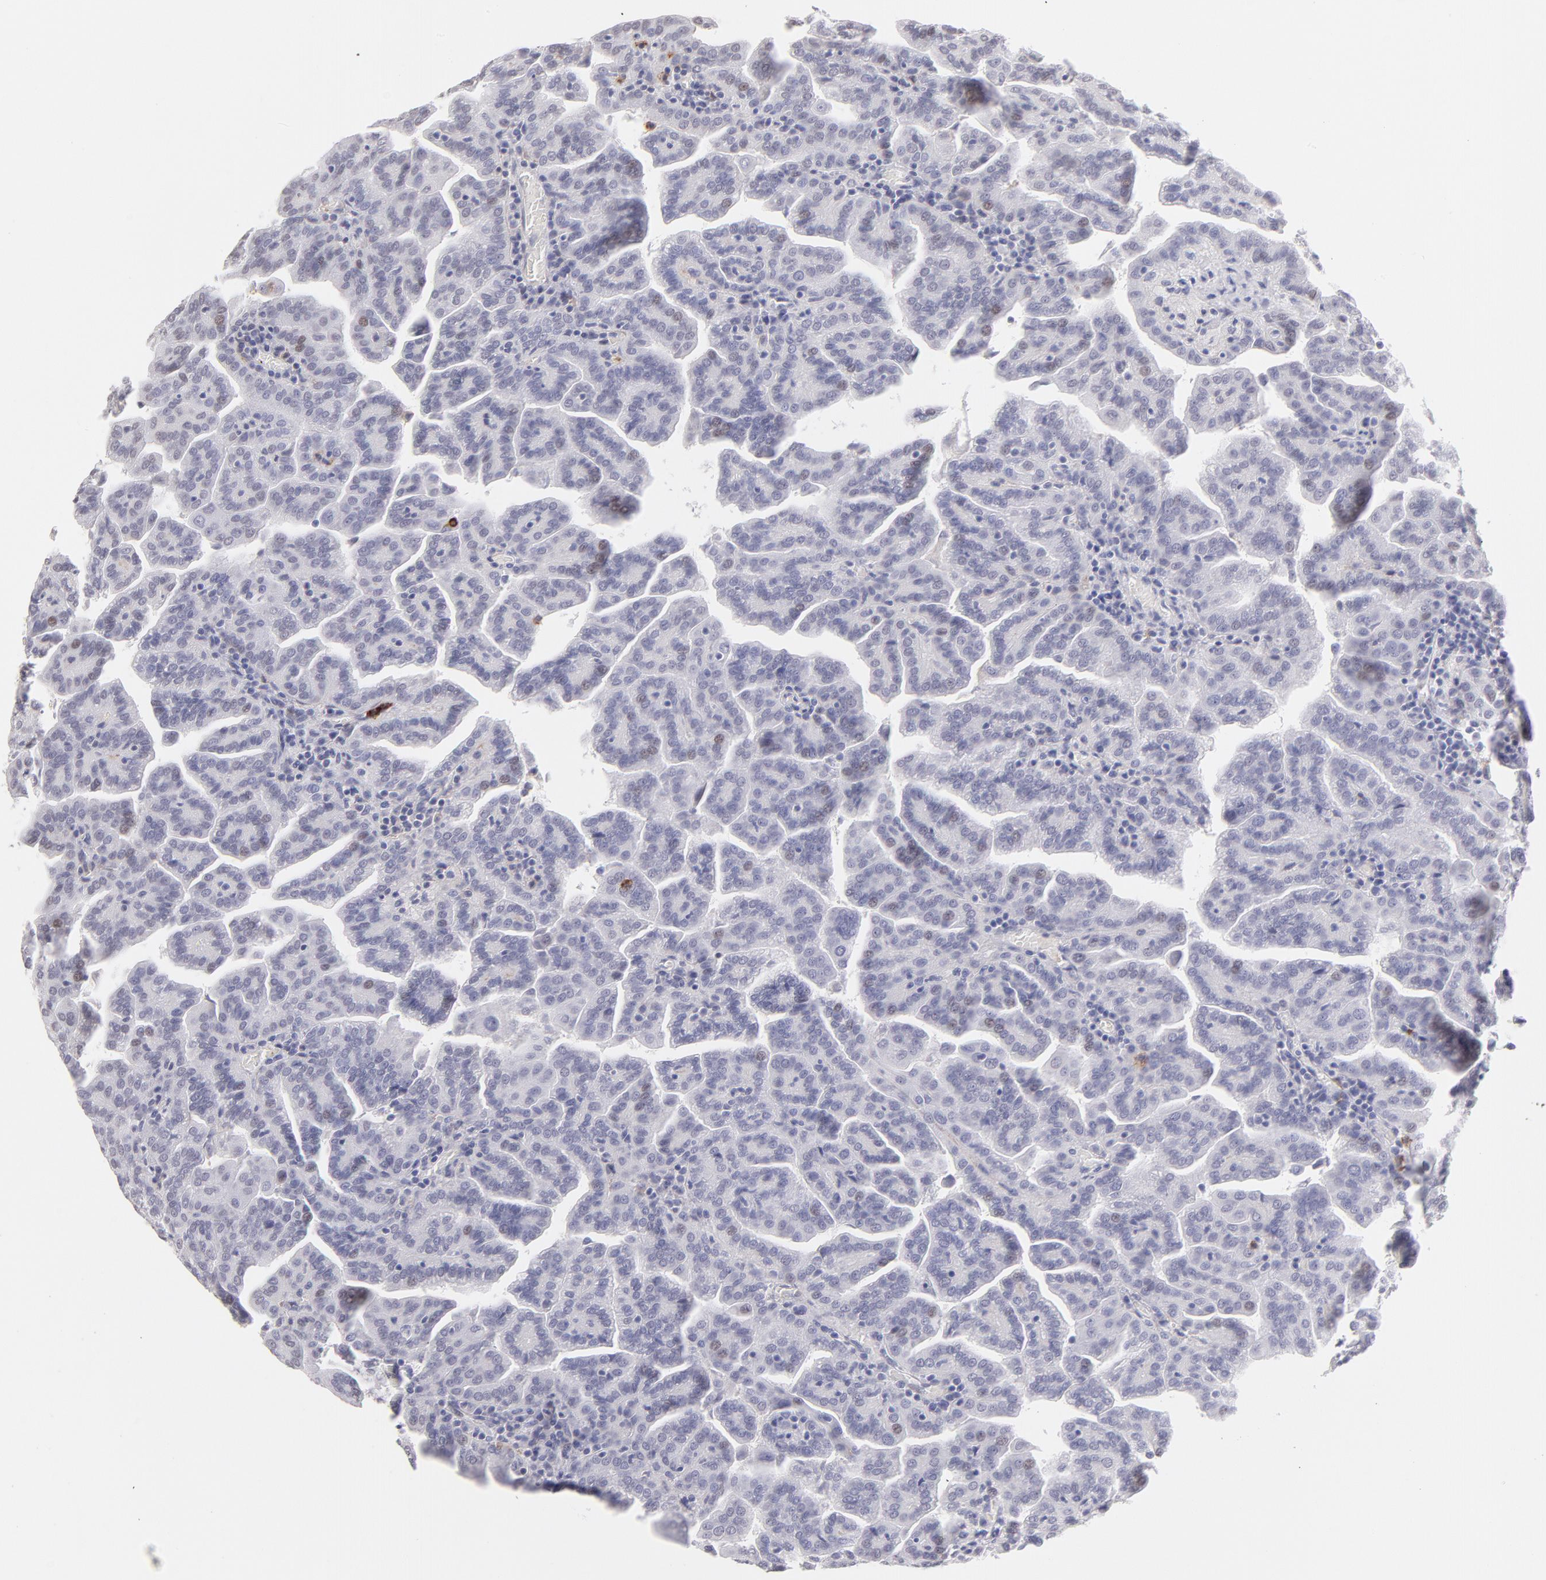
{"staining": {"intensity": "weak", "quantity": "<25%", "location": "nuclear"}, "tissue": "renal cancer", "cell_type": "Tumor cells", "image_type": "cancer", "snomed": [{"axis": "morphology", "description": "Adenocarcinoma, NOS"}, {"axis": "topography", "description": "Kidney"}], "caption": "A micrograph of human renal cancer is negative for staining in tumor cells.", "gene": "LTB4R", "patient": {"sex": "male", "age": 61}}